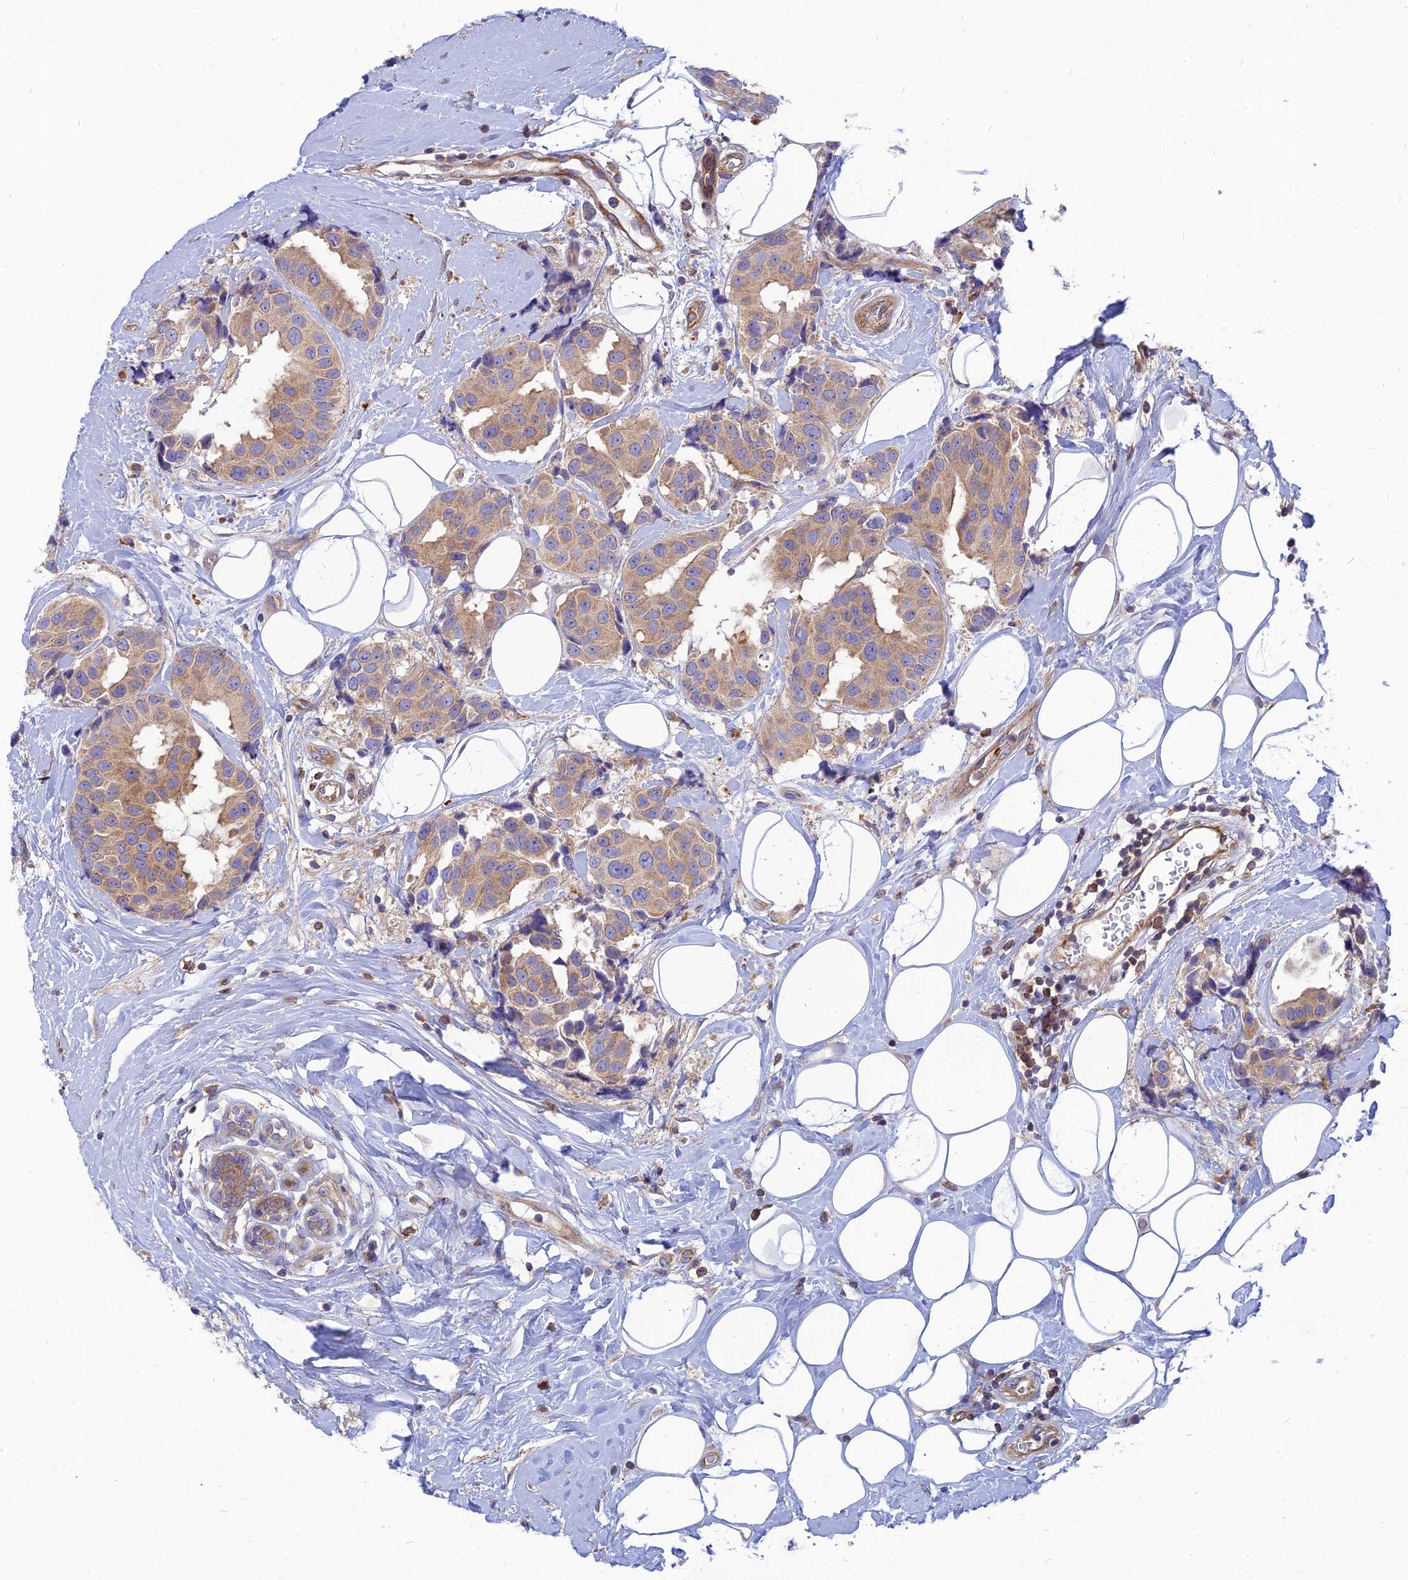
{"staining": {"intensity": "weak", "quantity": ">75%", "location": "cytoplasmic/membranous"}, "tissue": "breast cancer", "cell_type": "Tumor cells", "image_type": "cancer", "snomed": [{"axis": "morphology", "description": "Normal tissue, NOS"}, {"axis": "morphology", "description": "Duct carcinoma"}, {"axis": "topography", "description": "Breast"}], "caption": "Immunohistochemistry of breast cancer displays low levels of weak cytoplasmic/membranous positivity in about >75% of tumor cells.", "gene": "PHKA2", "patient": {"sex": "female", "age": 39}}